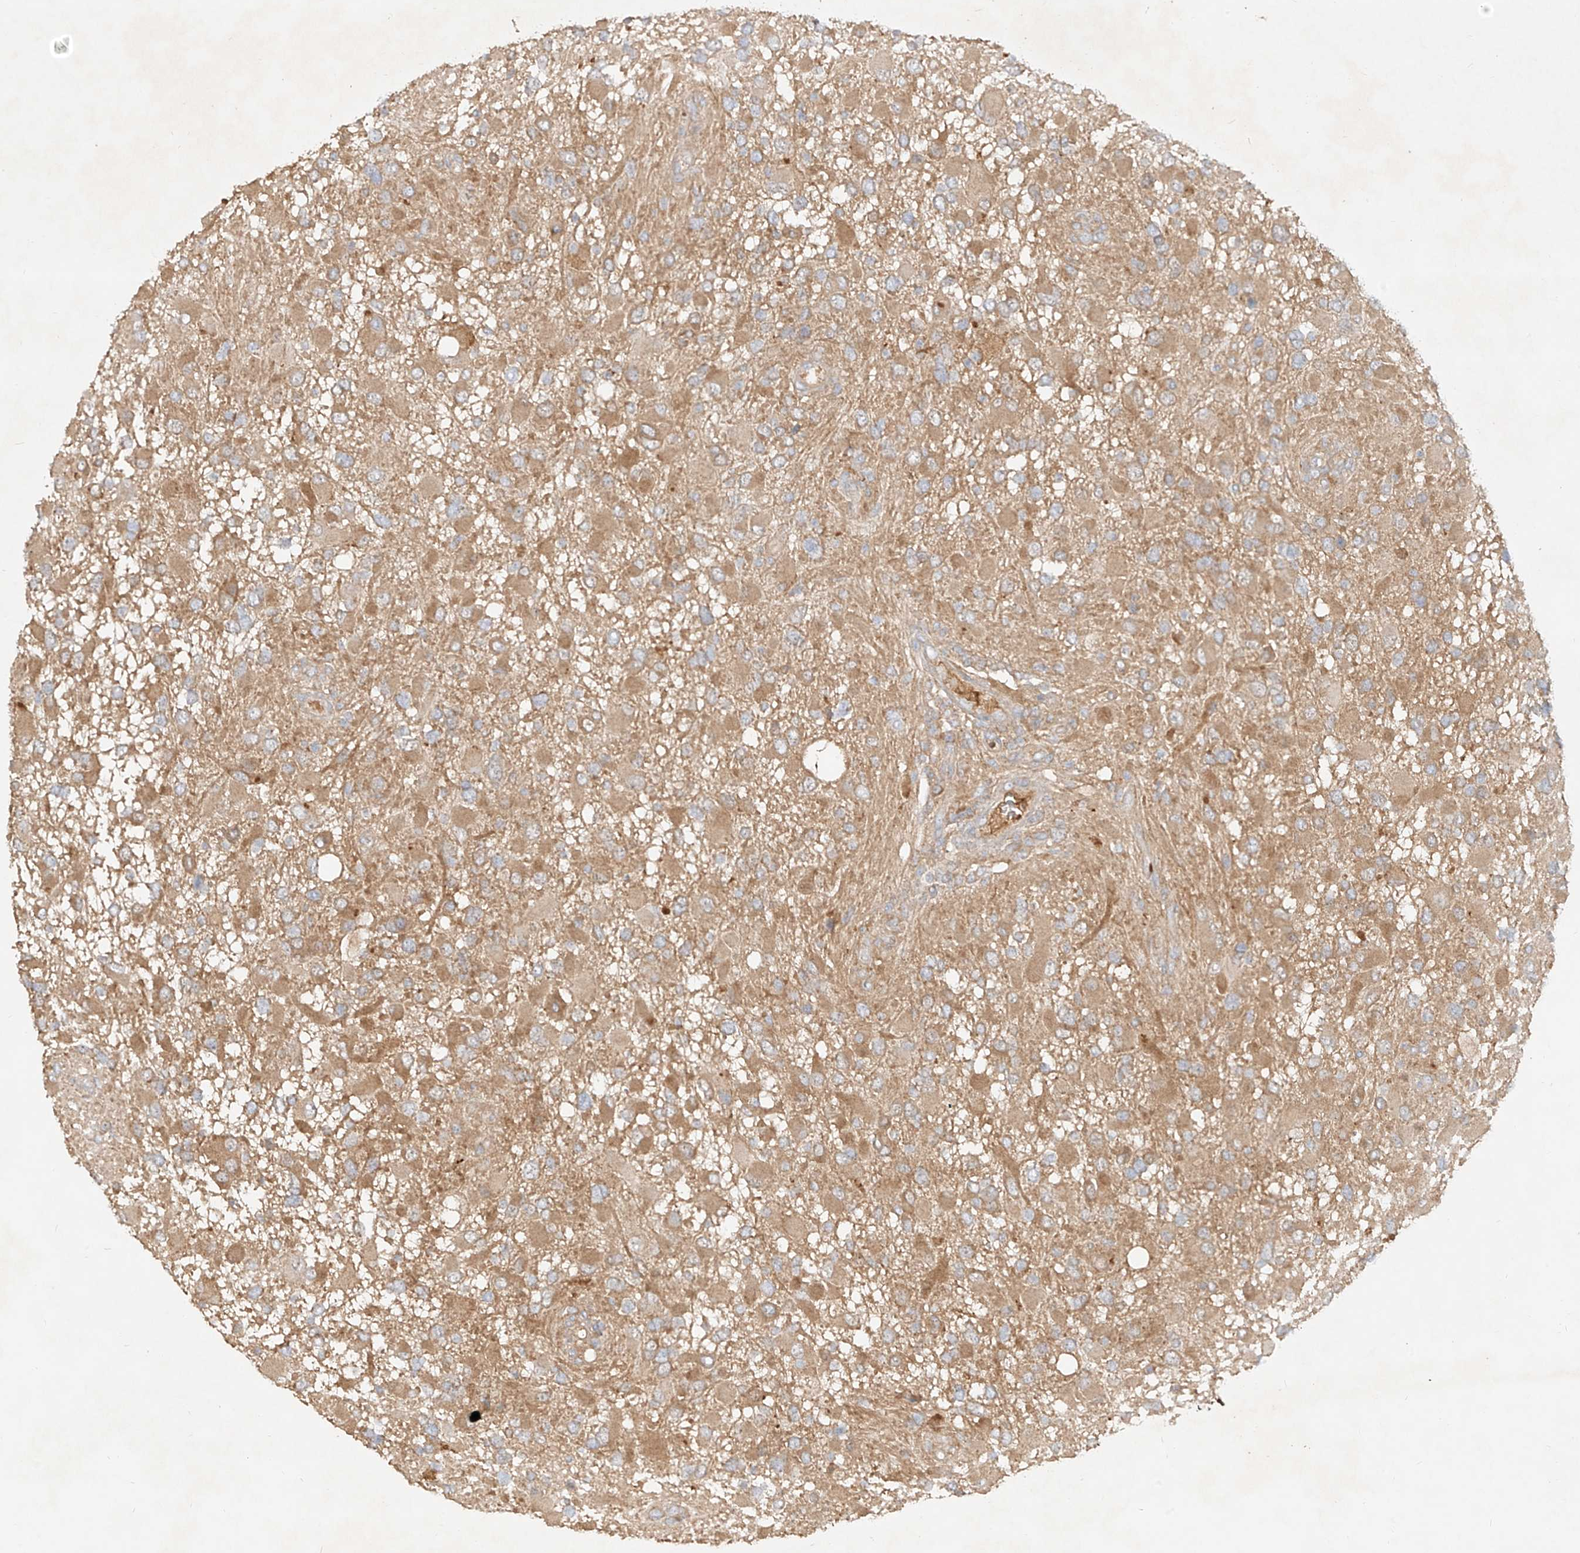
{"staining": {"intensity": "weak", "quantity": "25%-75%", "location": "cytoplasmic/membranous"}, "tissue": "glioma", "cell_type": "Tumor cells", "image_type": "cancer", "snomed": [{"axis": "morphology", "description": "Glioma, malignant, High grade"}, {"axis": "topography", "description": "Brain"}], "caption": "The photomicrograph displays immunohistochemical staining of glioma. There is weak cytoplasmic/membranous staining is seen in about 25%-75% of tumor cells.", "gene": "KPNA7", "patient": {"sex": "male", "age": 53}}